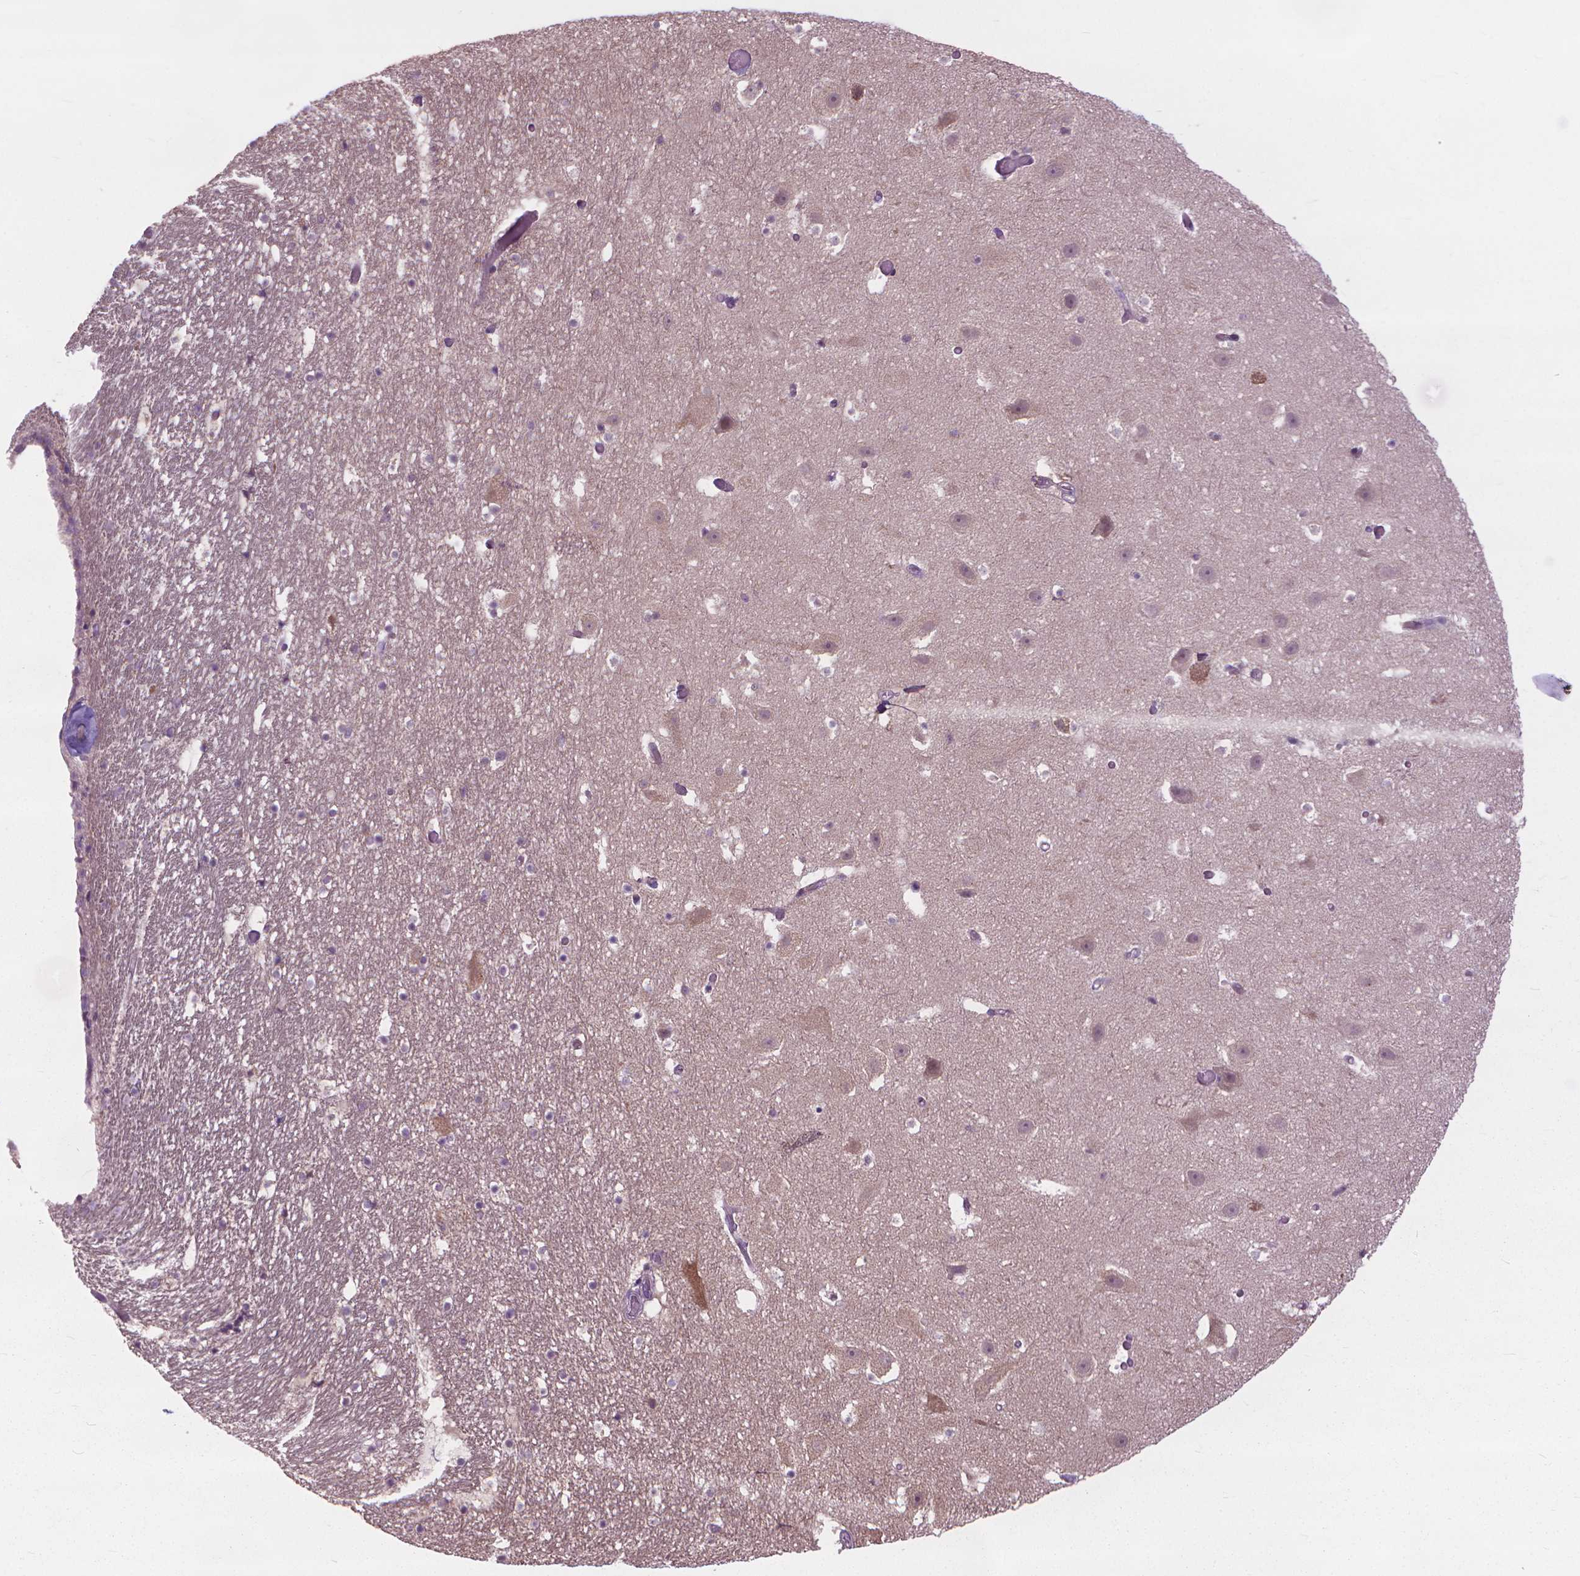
{"staining": {"intensity": "weak", "quantity": "<25%", "location": "cytoplasmic/membranous"}, "tissue": "hippocampus", "cell_type": "Glial cells", "image_type": "normal", "snomed": [{"axis": "morphology", "description": "Normal tissue, NOS"}, {"axis": "topography", "description": "Hippocampus"}], "caption": "IHC histopathology image of benign hippocampus: hippocampus stained with DAB shows no significant protein expression in glial cells. Brightfield microscopy of IHC stained with DAB (3,3'-diaminobenzidine) (brown) and hematoxylin (blue), captured at high magnification.", "gene": "NUDT1", "patient": {"sex": "male", "age": 26}}